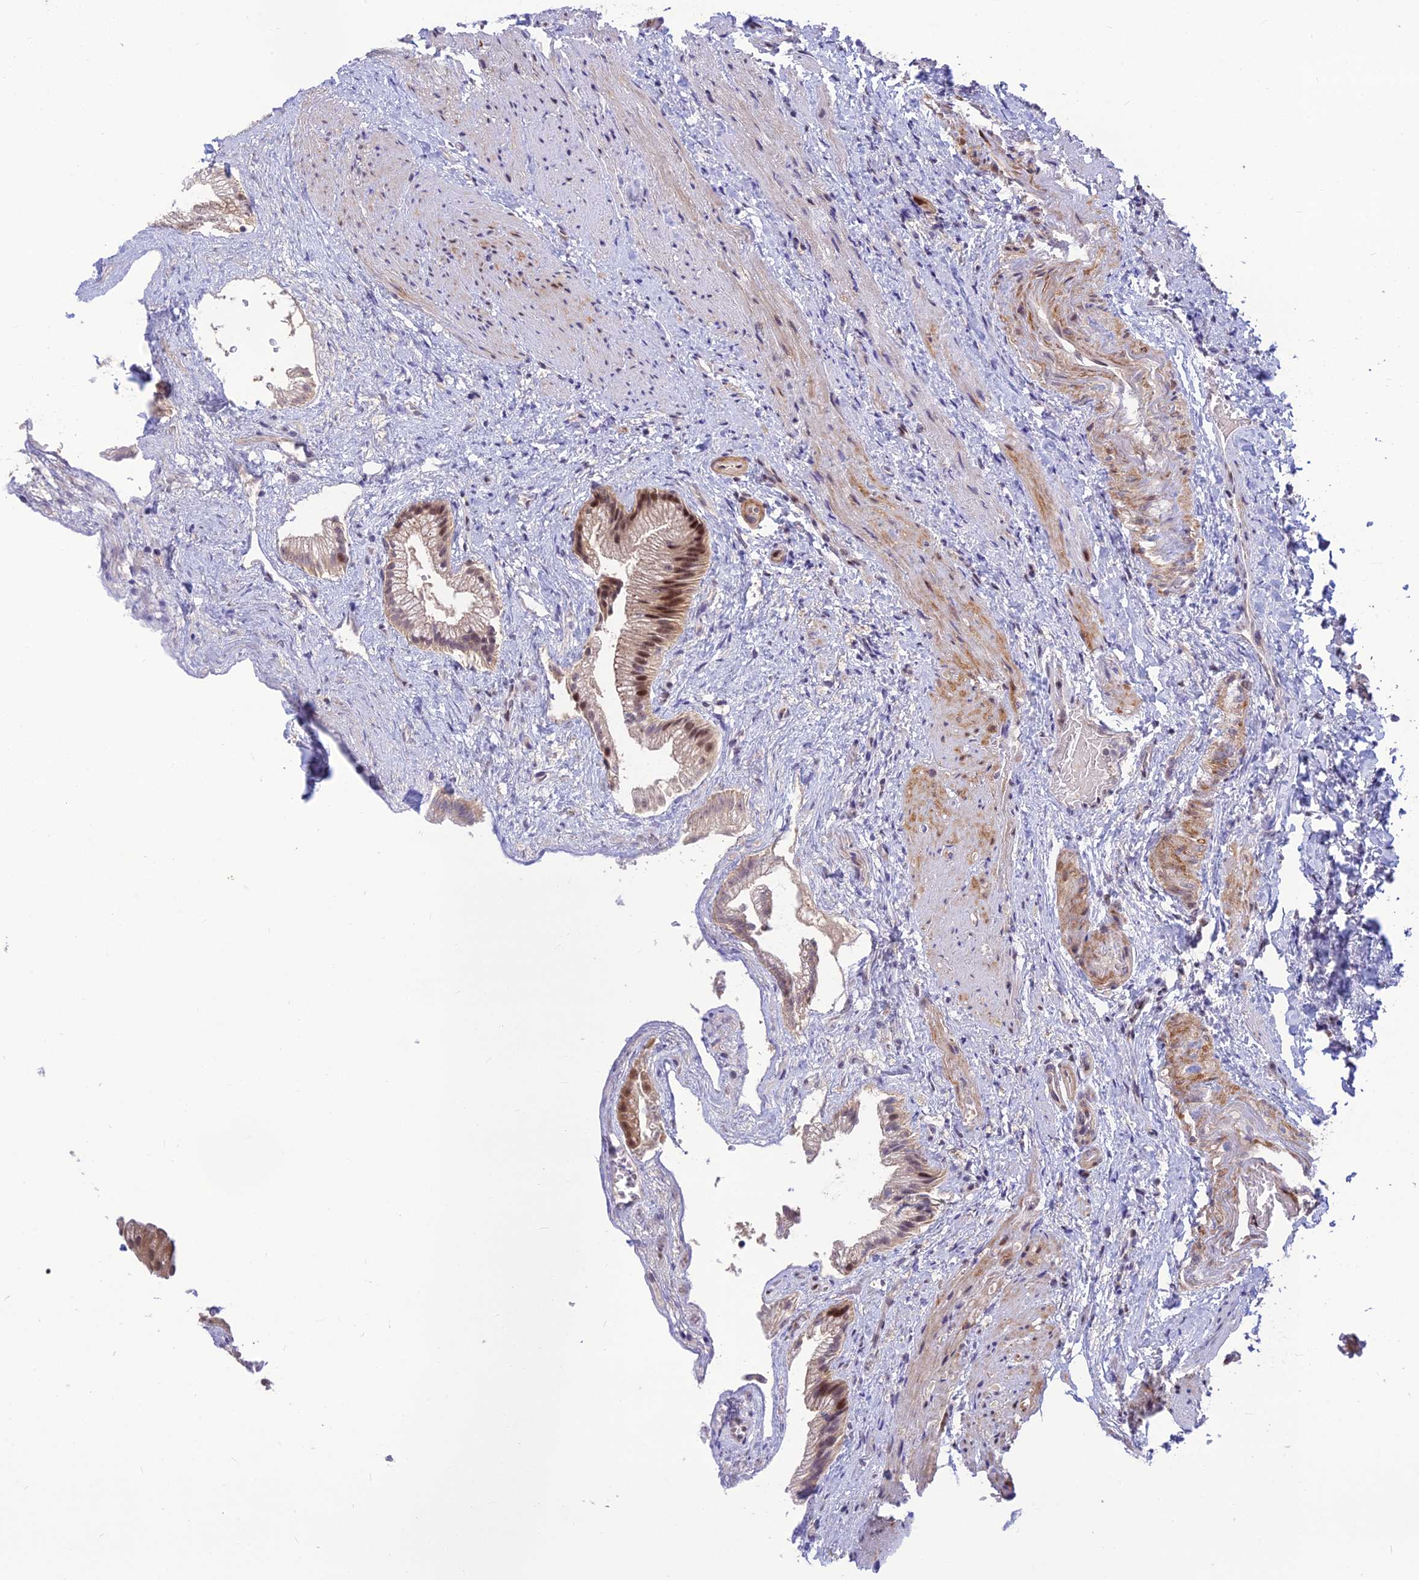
{"staining": {"intensity": "moderate", "quantity": "25%-75%", "location": "cytoplasmic/membranous,nuclear"}, "tissue": "gallbladder", "cell_type": "Glandular cells", "image_type": "normal", "snomed": [{"axis": "morphology", "description": "Normal tissue, NOS"}, {"axis": "morphology", "description": "Inflammation, NOS"}, {"axis": "topography", "description": "Gallbladder"}], "caption": "Immunohistochemical staining of benign human gallbladder reveals medium levels of moderate cytoplasmic/membranous,nuclear staining in approximately 25%-75% of glandular cells.", "gene": "ASPDH", "patient": {"sex": "male", "age": 51}}